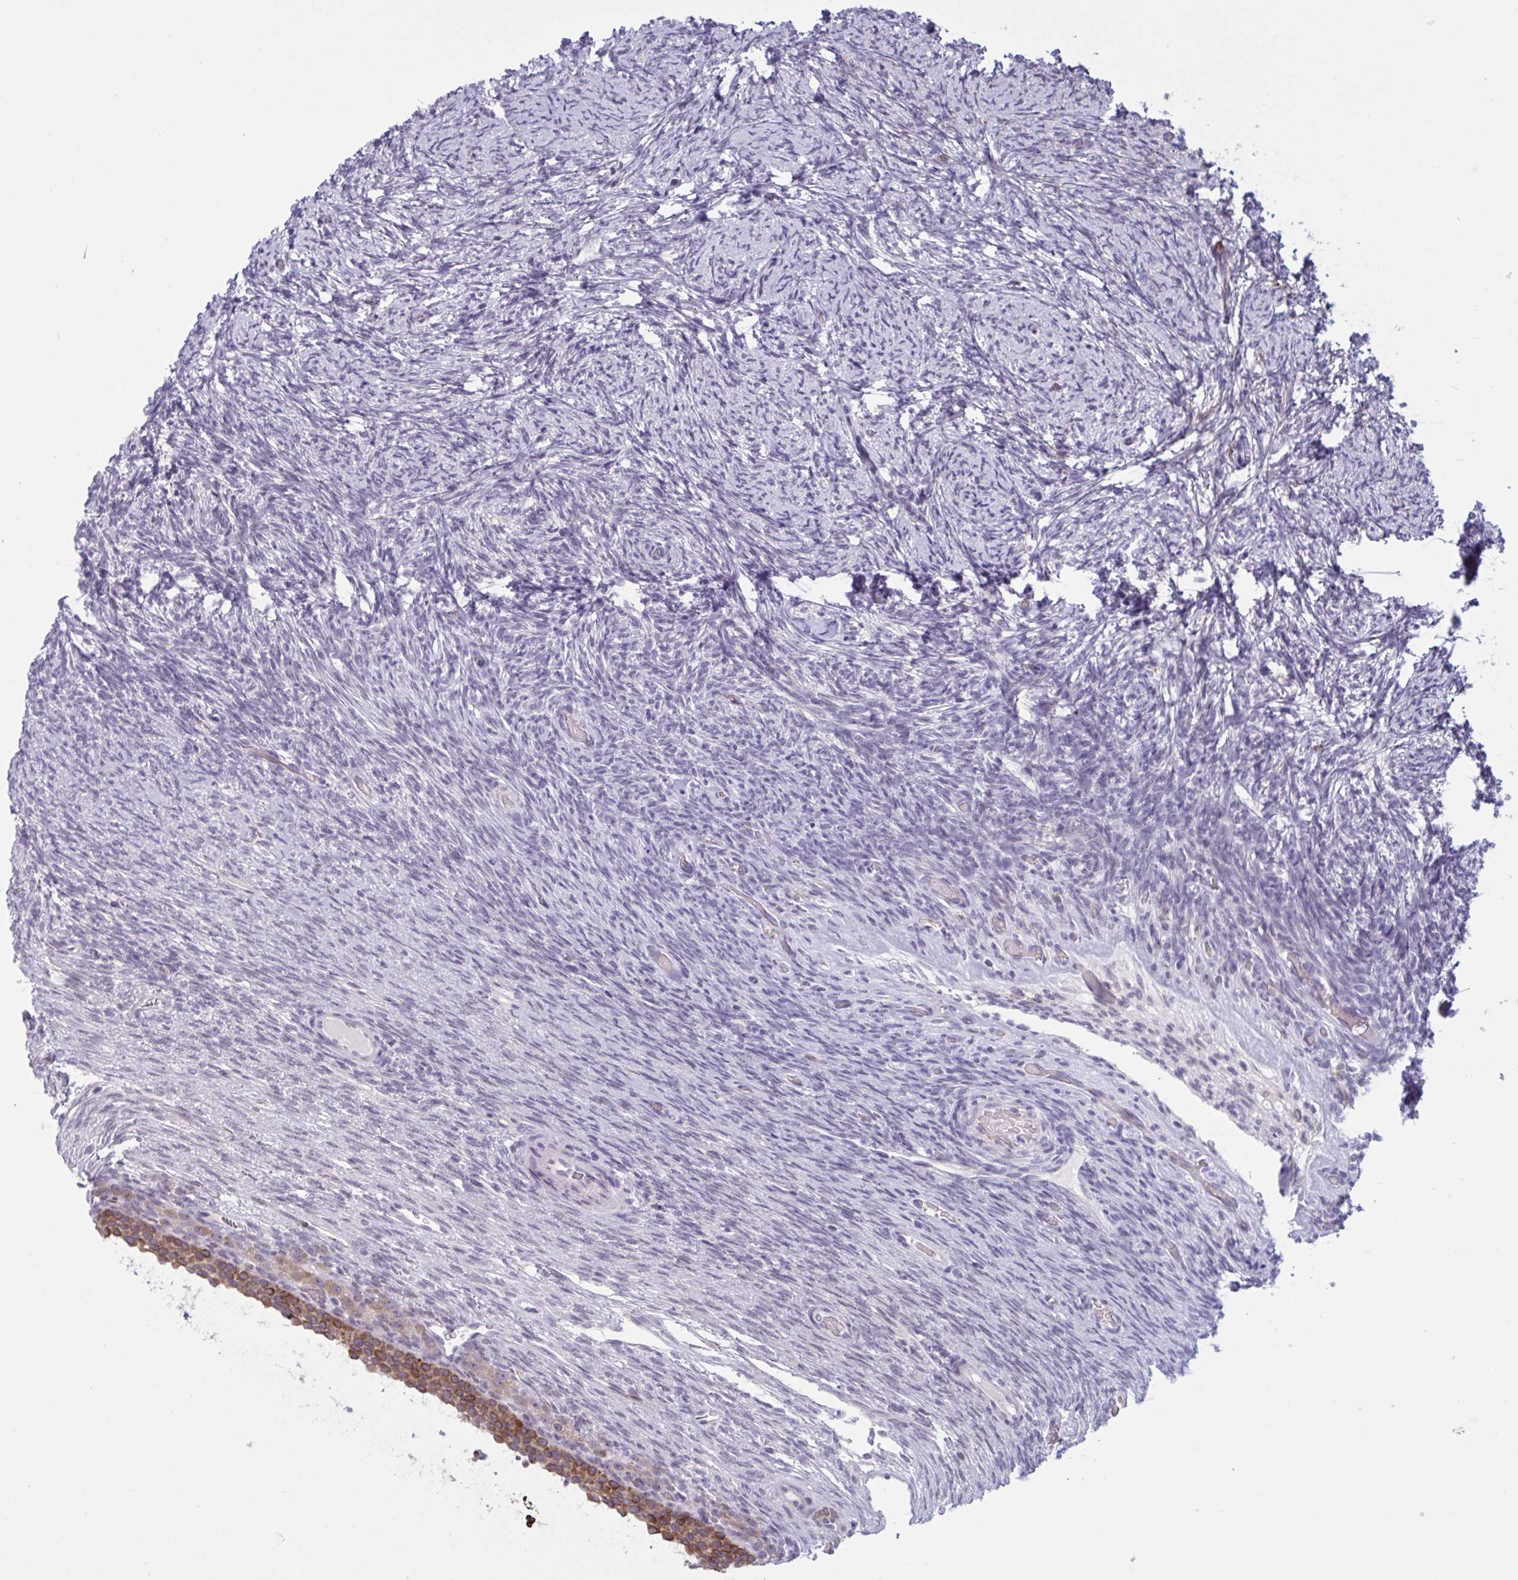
{"staining": {"intensity": "negative", "quantity": "none", "location": "none"}, "tissue": "ovary", "cell_type": "Ovarian stroma cells", "image_type": "normal", "snomed": [{"axis": "morphology", "description": "Normal tissue, NOS"}, {"axis": "topography", "description": "Ovary"}], "caption": "IHC of unremarkable ovary shows no staining in ovarian stroma cells.", "gene": "HSD11B2", "patient": {"sex": "female", "age": 34}}